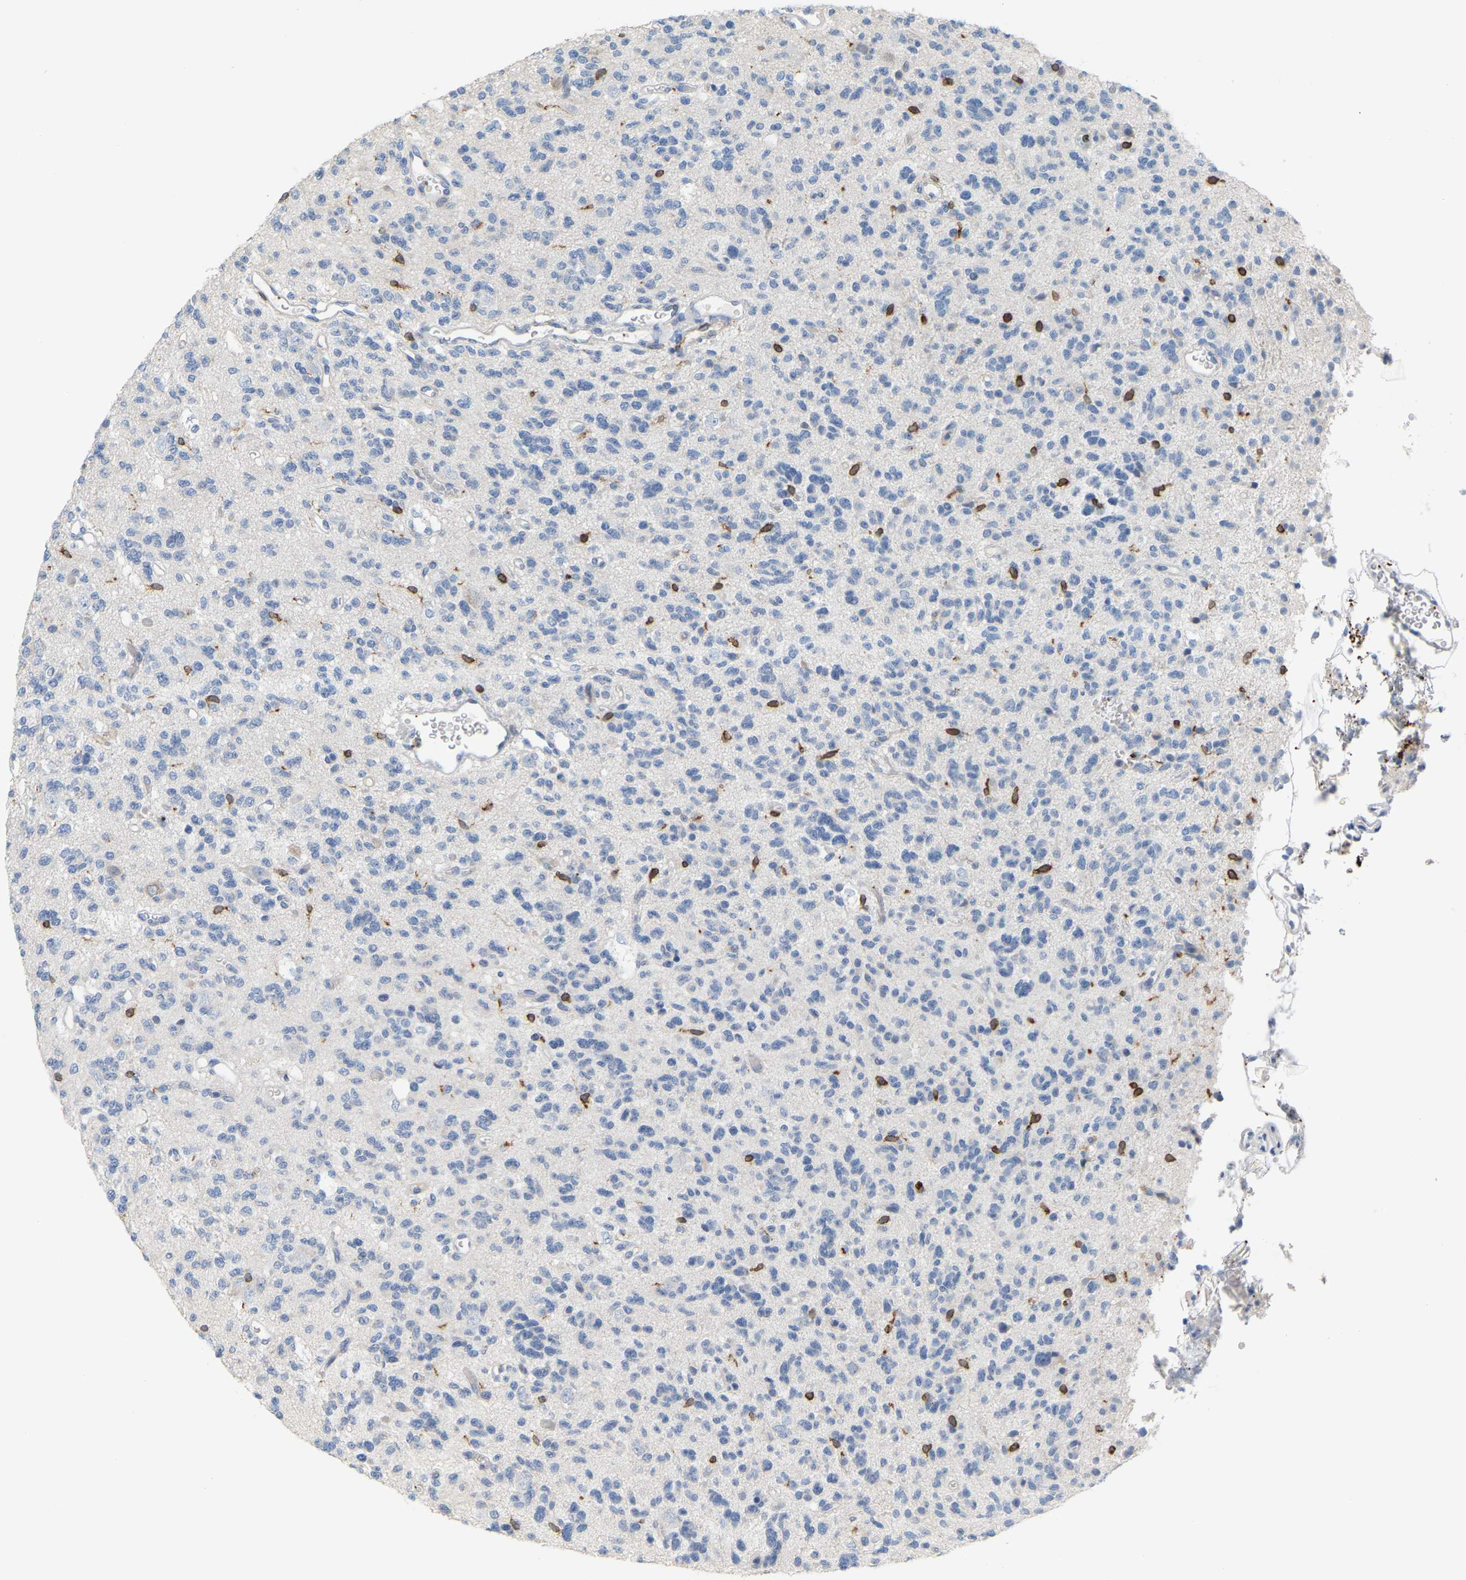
{"staining": {"intensity": "negative", "quantity": "none", "location": "none"}, "tissue": "glioma", "cell_type": "Tumor cells", "image_type": "cancer", "snomed": [{"axis": "morphology", "description": "Glioma, malignant, Low grade"}, {"axis": "topography", "description": "Brain"}], "caption": "Histopathology image shows no protein expression in tumor cells of glioma tissue.", "gene": "PTGS1", "patient": {"sex": "male", "age": 38}}